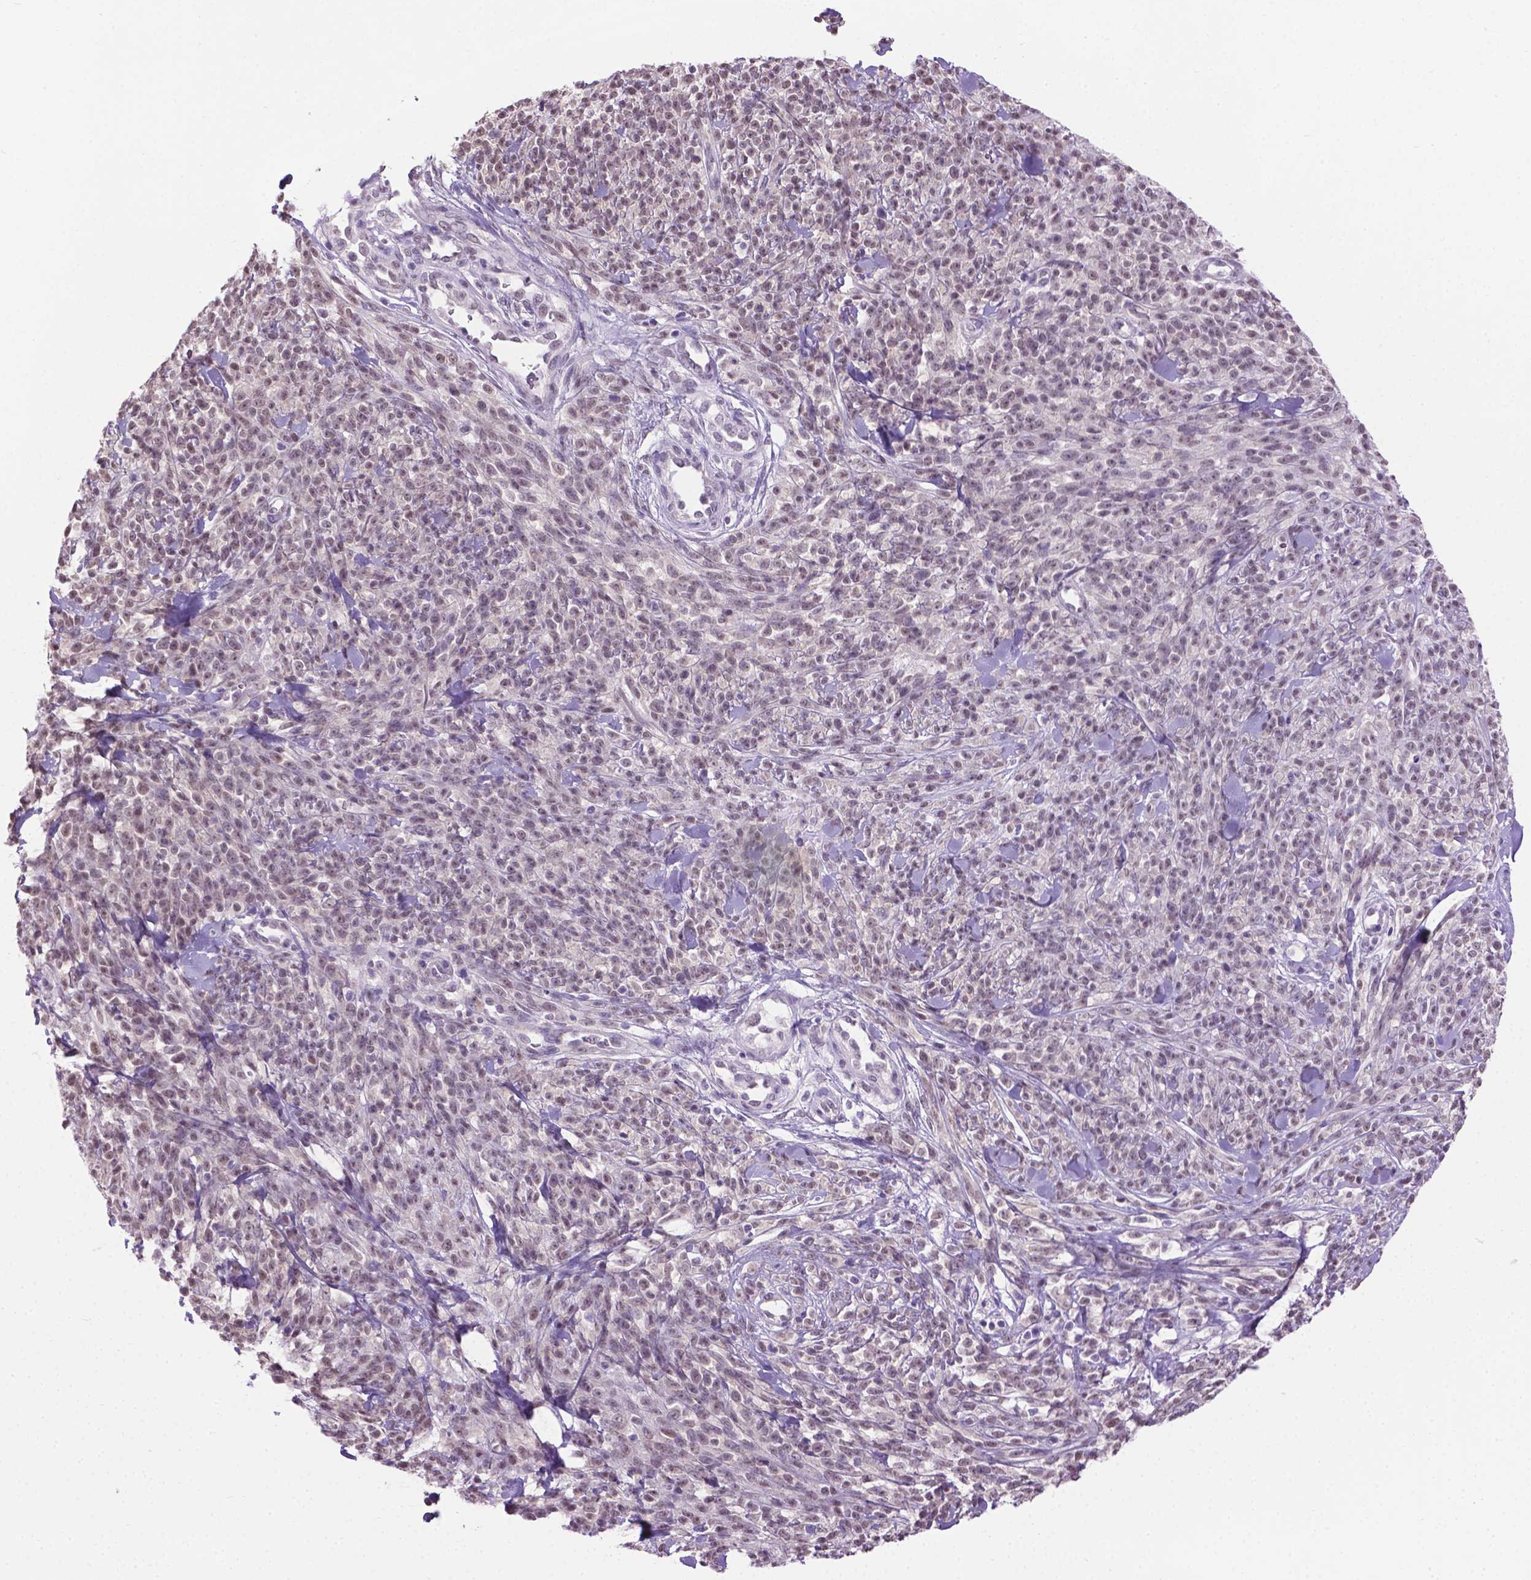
{"staining": {"intensity": "weak", "quantity": ">75%", "location": "nuclear"}, "tissue": "melanoma", "cell_type": "Tumor cells", "image_type": "cancer", "snomed": [{"axis": "morphology", "description": "Malignant melanoma, NOS"}, {"axis": "topography", "description": "Skin"}, {"axis": "topography", "description": "Skin of trunk"}], "caption": "The immunohistochemical stain highlights weak nuclear expression in tumor cells of malignant melanoma tissue.", "gene": "ABI2", "patient": {"sex": "male", "age": 74}}